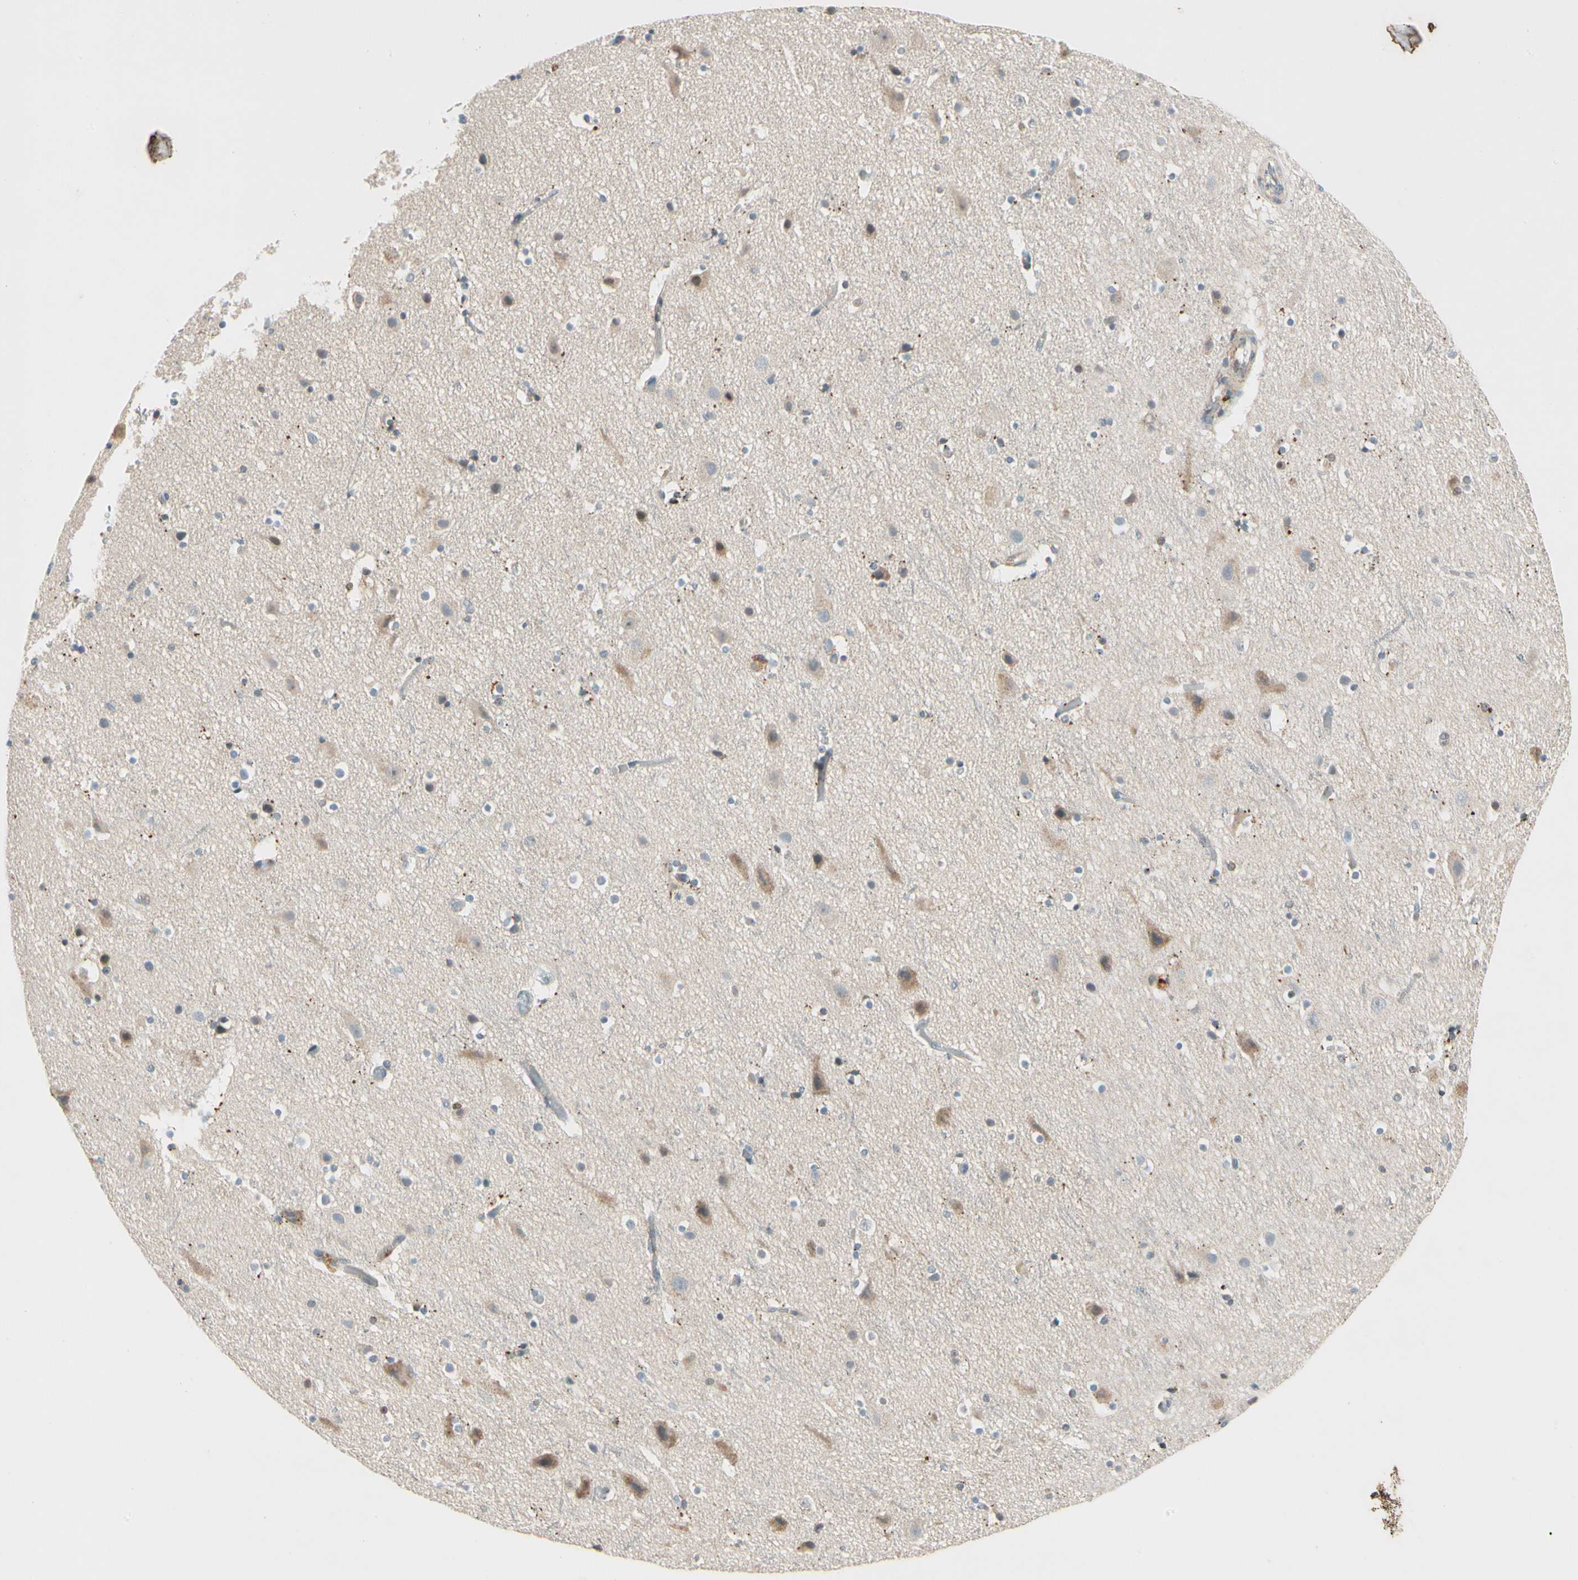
{"staining": {"intensity": "negative", "quantity": "none", "location": "none"}, "tissue": "cerebral cortex", "cell_type": "Endothelial cells", "image_type": "normal", "snomed": [{"axis": "morphology", "description": "Normal tissue, NOS"}, {"axis": "topography", "description": "Cerebral cortex"}], "caption": "A photomicrograph of human cerebral cortex is negative for staining in endothelial cells. (Stains: DAB (3,3'-diaminobenzidine) immunohistochemistry (IHC) with hematoxylin counter stain, Microscopy: brightfield microscopy at high magnification).", "gene": "CDH6", "patient": {"sex": "male", "age": 45}}